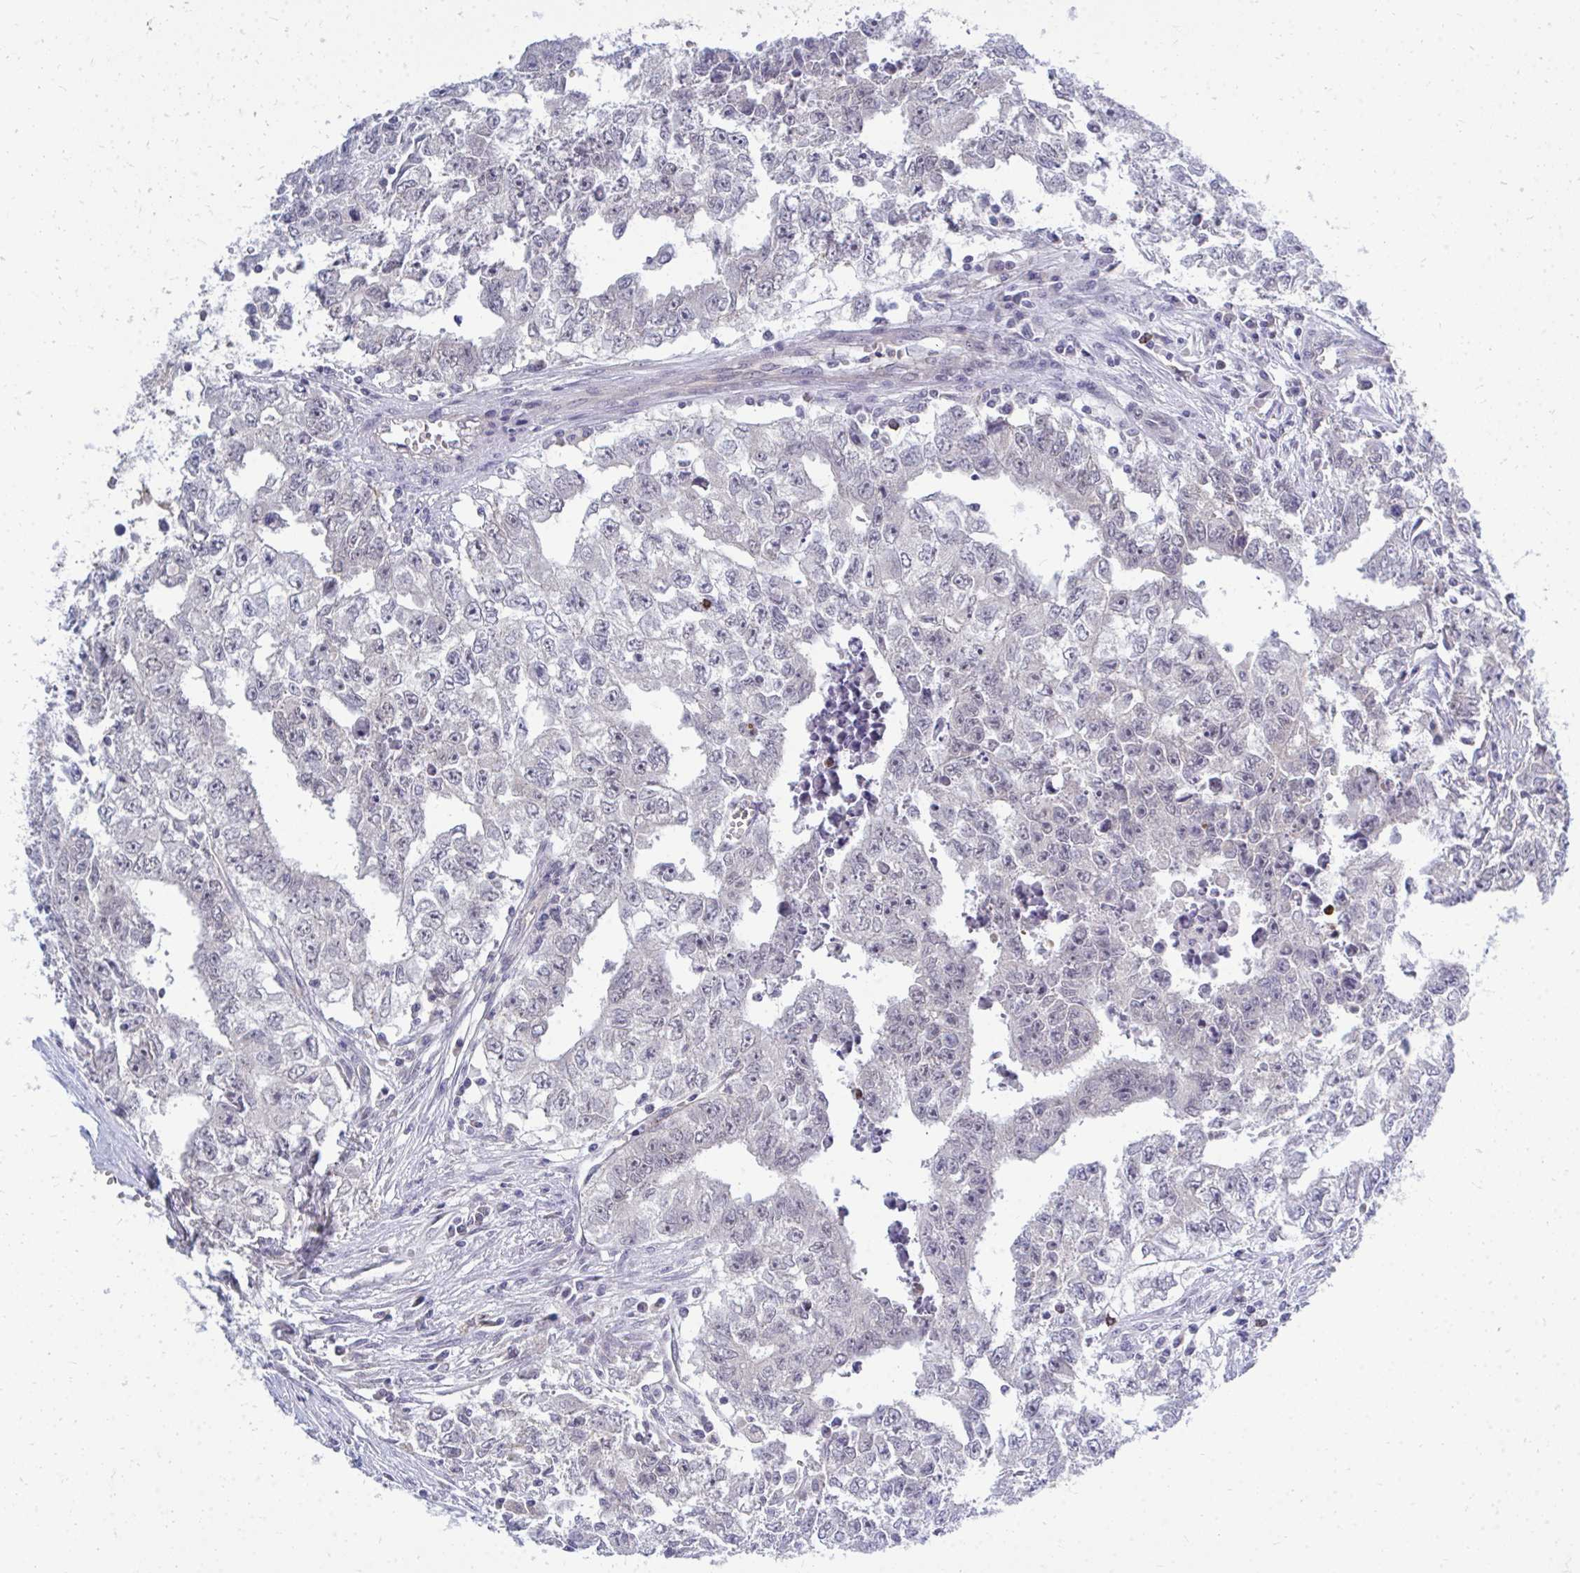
{"staining": {"intensity": "negative", "quantity": "none", "location": "none"}, "tissue": "testis cancer", "cell_type": "Tumor cells", "image_type": "cancer", "snomed": [{"axis": "morphology", "description": "Carcinoma, Embryonal, NOS"}, {"axis": "morphology", "description": "Teratoma, malignant, NOS"}, {"axis": "topography", "description": "Testis"}], "caption": "This is an IHC micrograph of human testis cancer (teratoma (malignant)). There is no staining in tumor cells.", "gene": "ACSL5", "patient": {"sex": "male", "age": 24}}